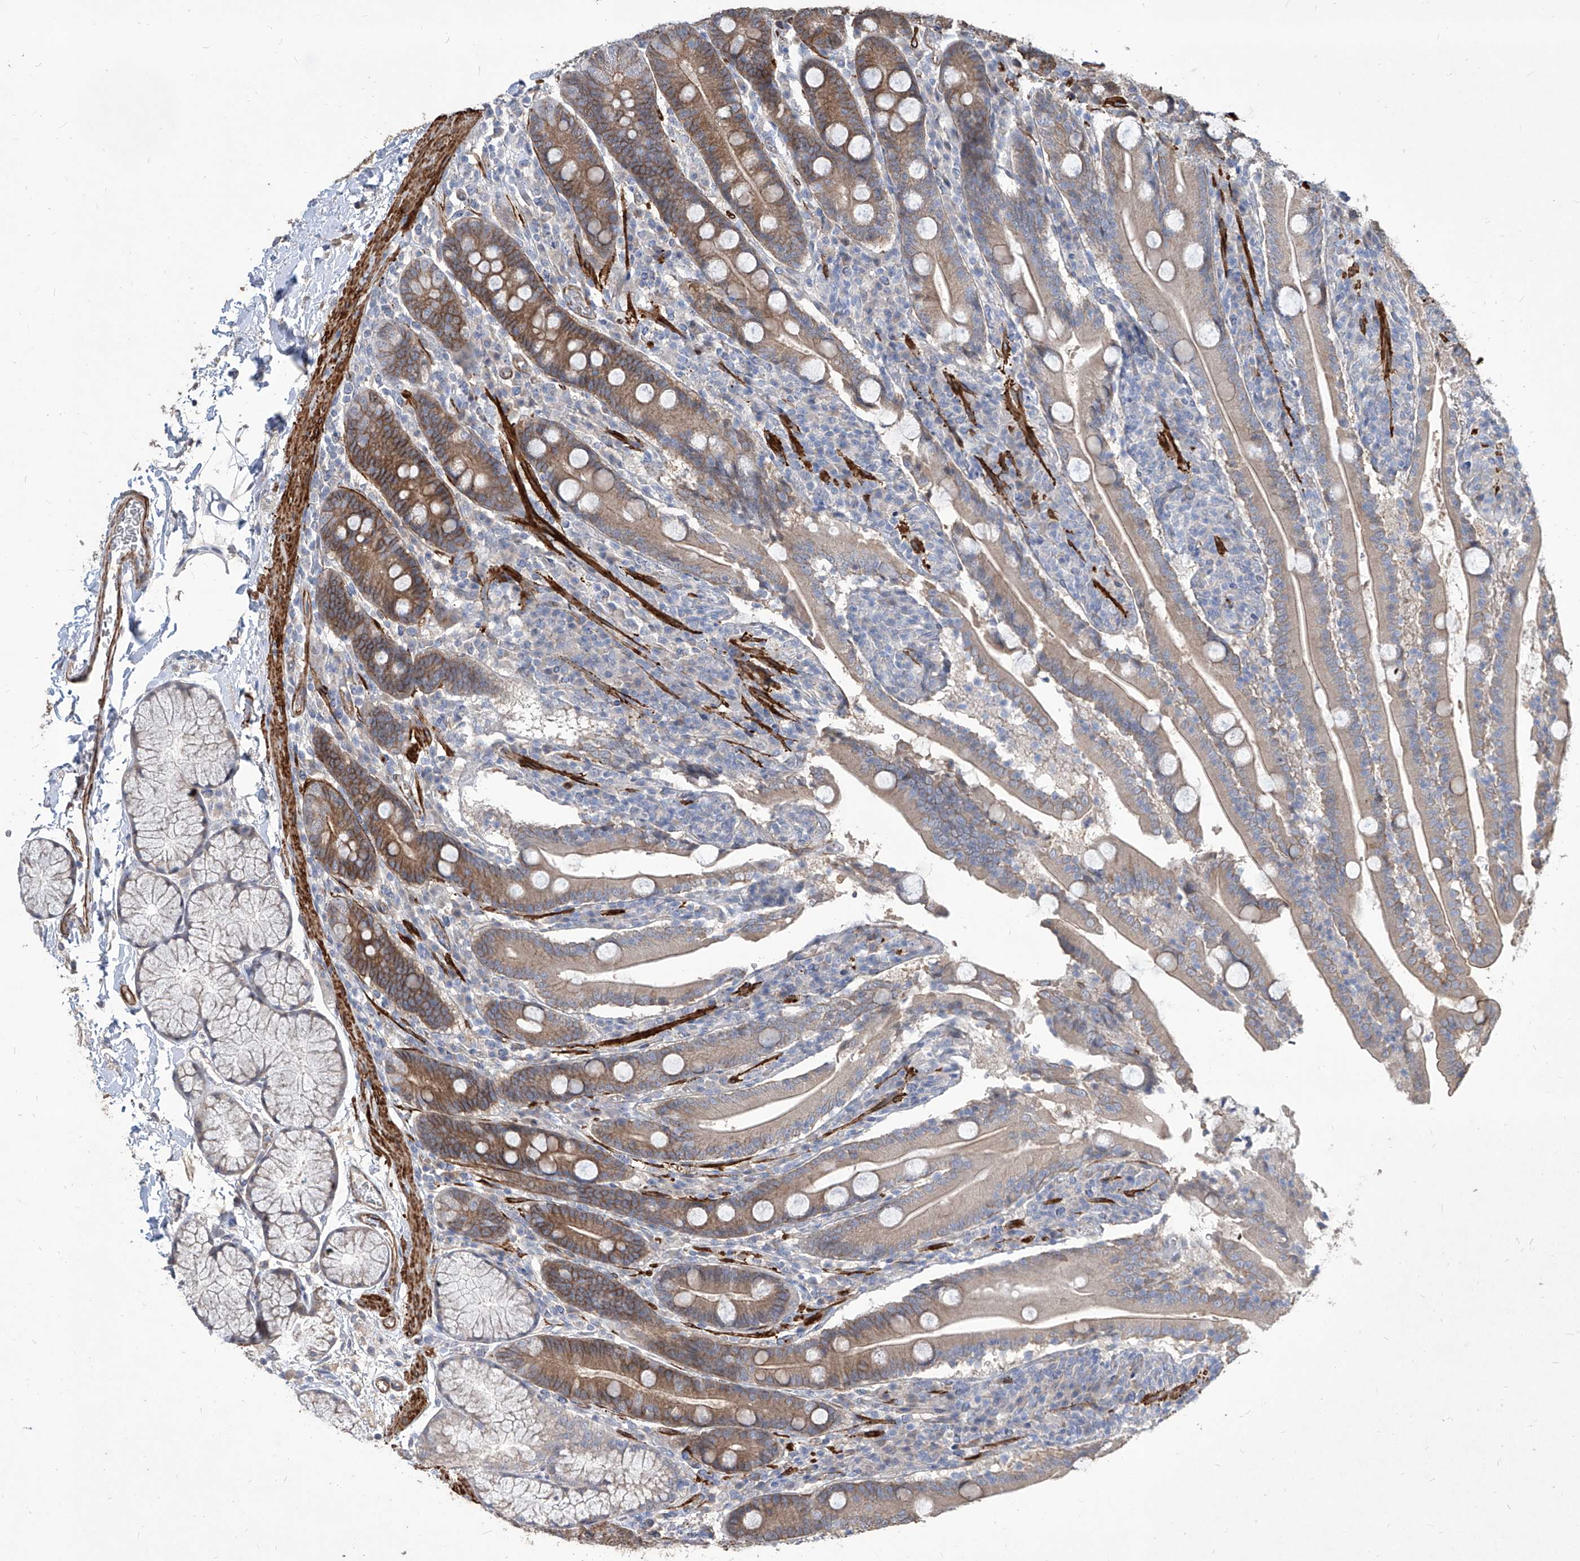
{"staining": {"intensity": "strong", "quantity": "25%-75%", "location": "cytoplasmic/membranous"}, "tissue": "duodenum", "cell_type": "Glandular cells", "image_type": "normal", "snomed": [{"axis": "morphology", "description": "Normal tissue, NOS"}, {"axis": "topography", "description": "Duodenum"}], "caption": "Brown immunohistochemical staining in unremarkable human duodenum reveals strong cytoplasmic/membranous staining in about 25%-75% of glandular cells. The staining was performed using DAB to visualize the protein expression in brown, while the nuclei were stained in blue with hematoxylin (Magnification: 20x).", "gene": "FAM83B", "patient": {"sex": "male", "age": 35}}